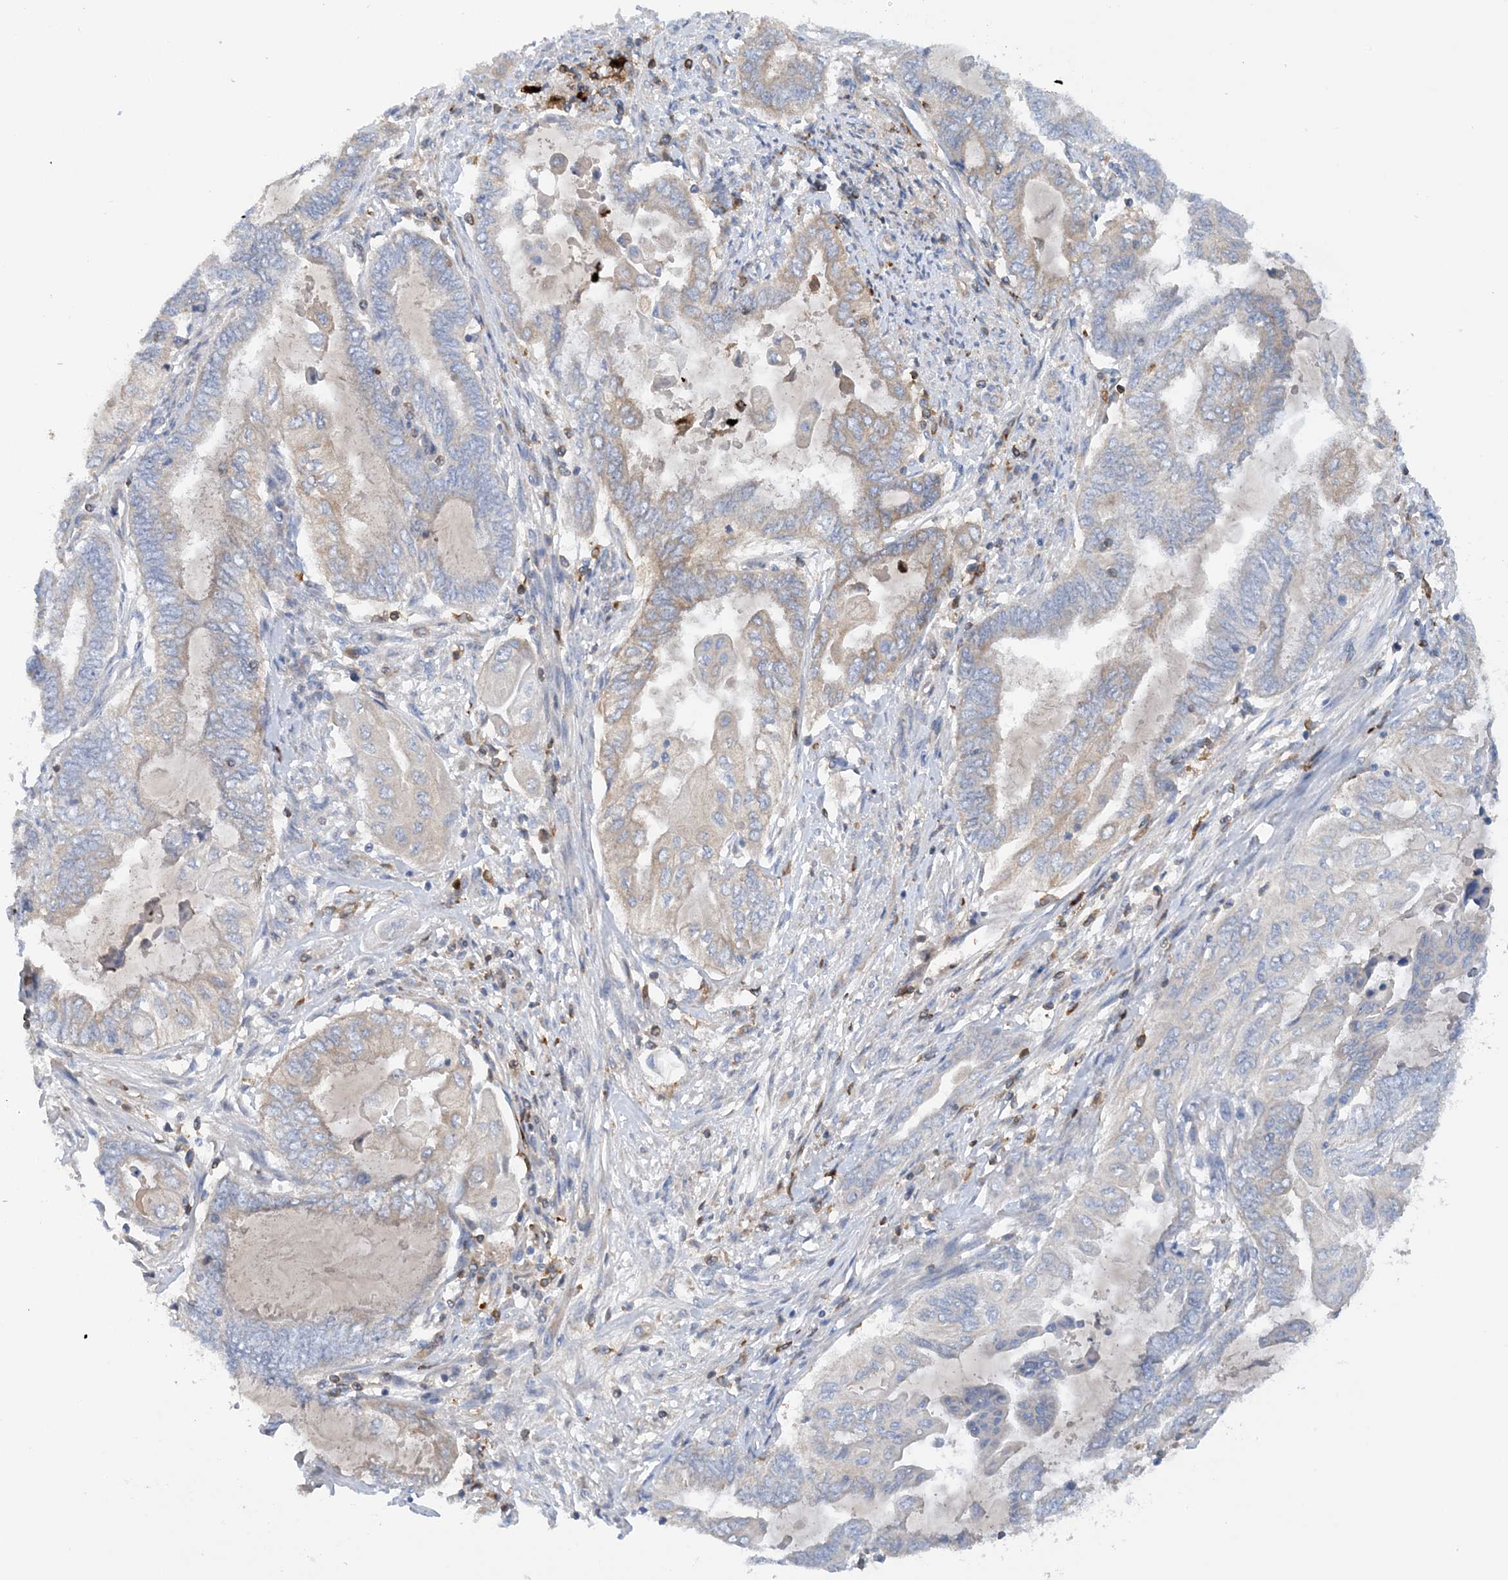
{"staining": {"intensity": "negative", "quantity": "none", "location": "none"}, "tissue": "endometrial cancer", "cell_type": "Tumor cells", "image_type": "cancer", "snomed": [{"axis": "morphology", "description": "Adenocarcinoma, NOS"}, {"axis": "topography", "description": "Uterus"}, {"axis": "topography", "description": "Endometrium"}], "caption": "Image shows no significant protein staining in tumor cells of endometrial cancer.", "gene": "PHACTR2", "patient": {"sex": "female", "age": 70}}